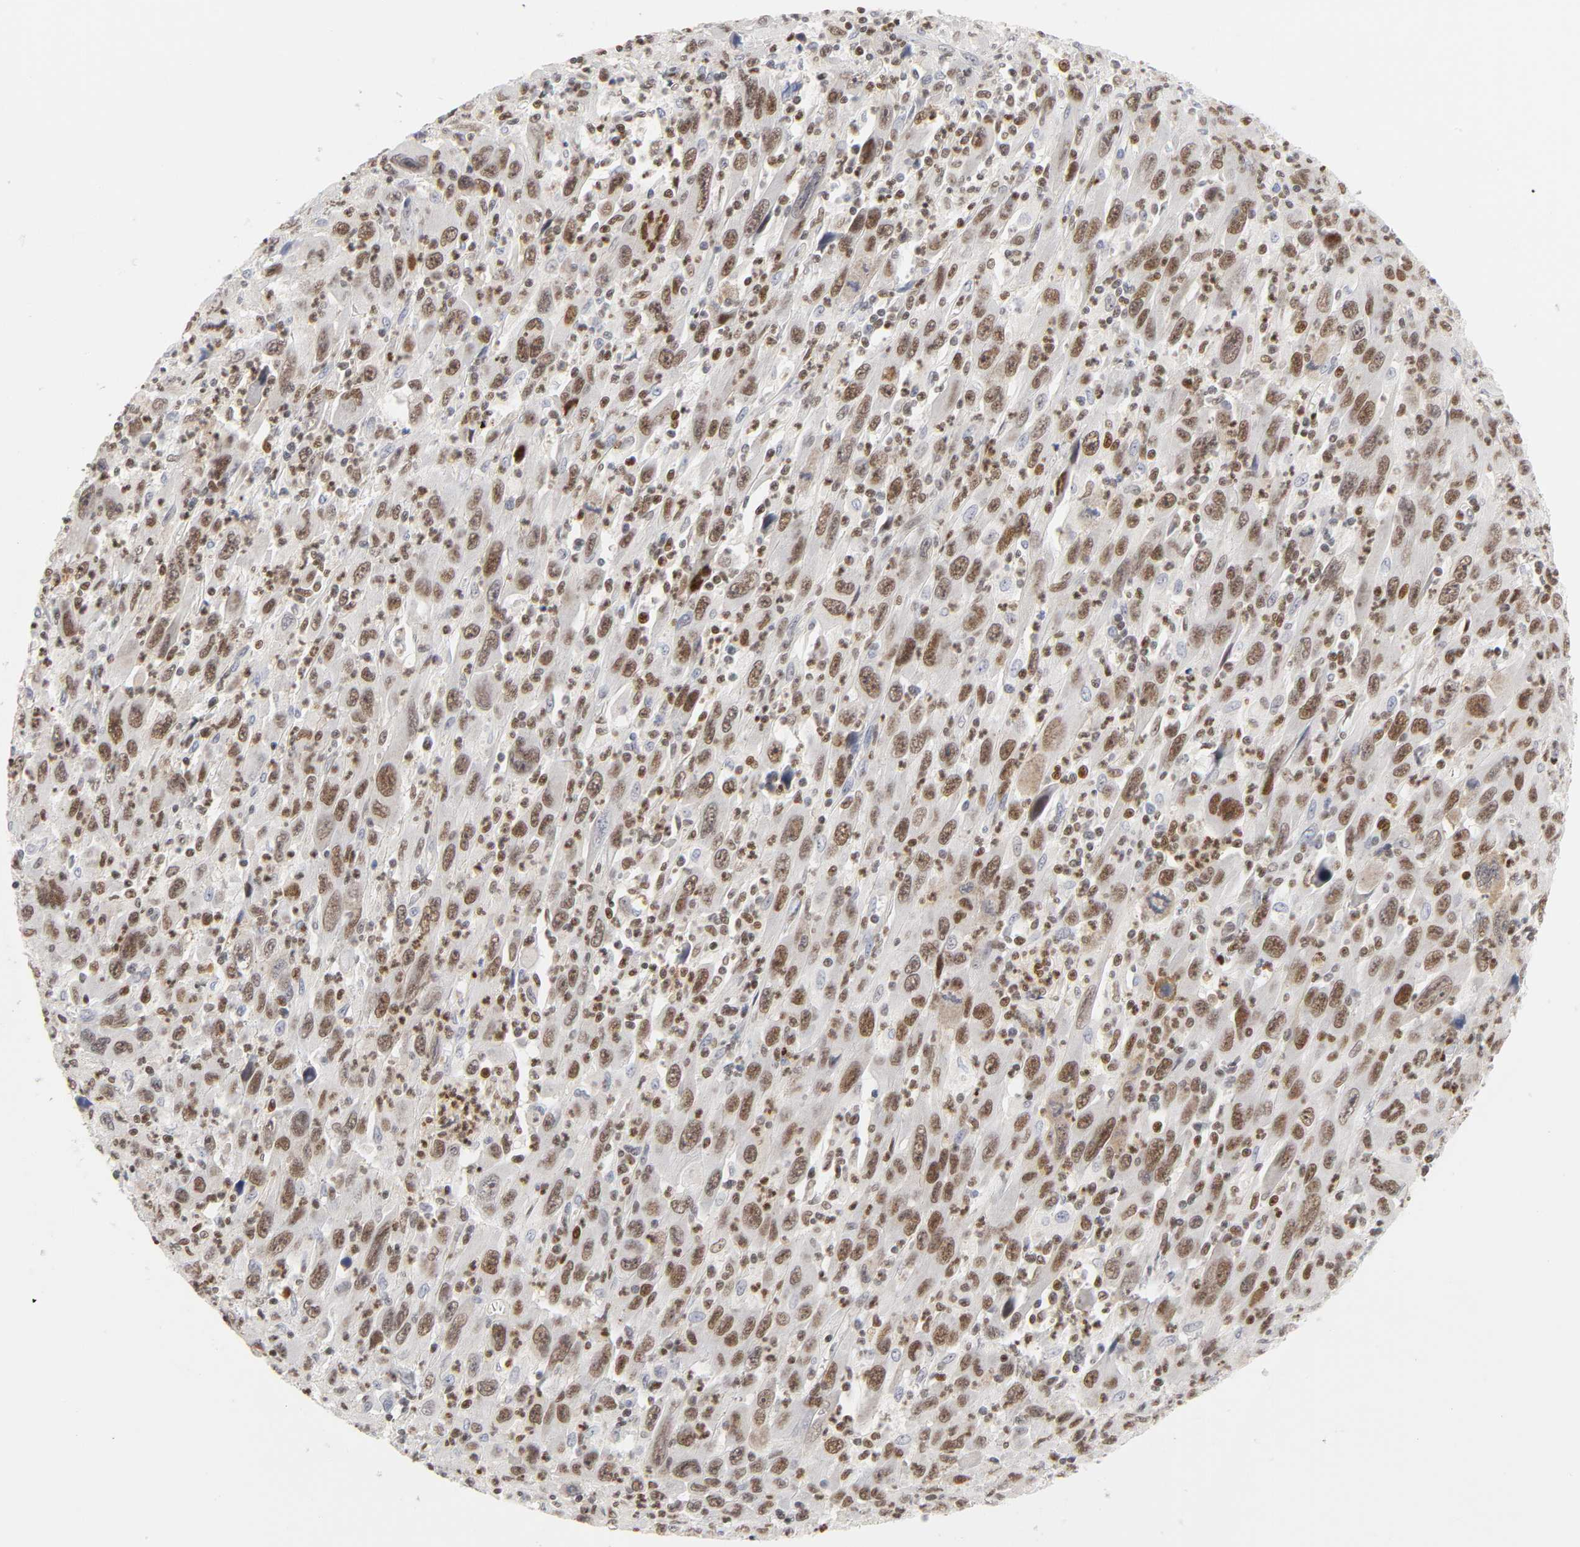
{"staining": {"intensity": "moderate", "quantity": ">75%", "location": "nuclear"}, "tissue": "melanoma", "cell_type": "Tumor cells", "image_type": "cancer", "snomed": [{"axis": "morphology", "description": "Malignant melanoma, Metastatic site"}, {"axis": "topography", "description": "Skin"}], "caption": "This micrograph shows IHC staining of melanoma, with medium moderate nuclear expression in approximately >75% of tumor cells.", "gene": "CREBBP", "patient": {"sex": "female", "age": 56}}